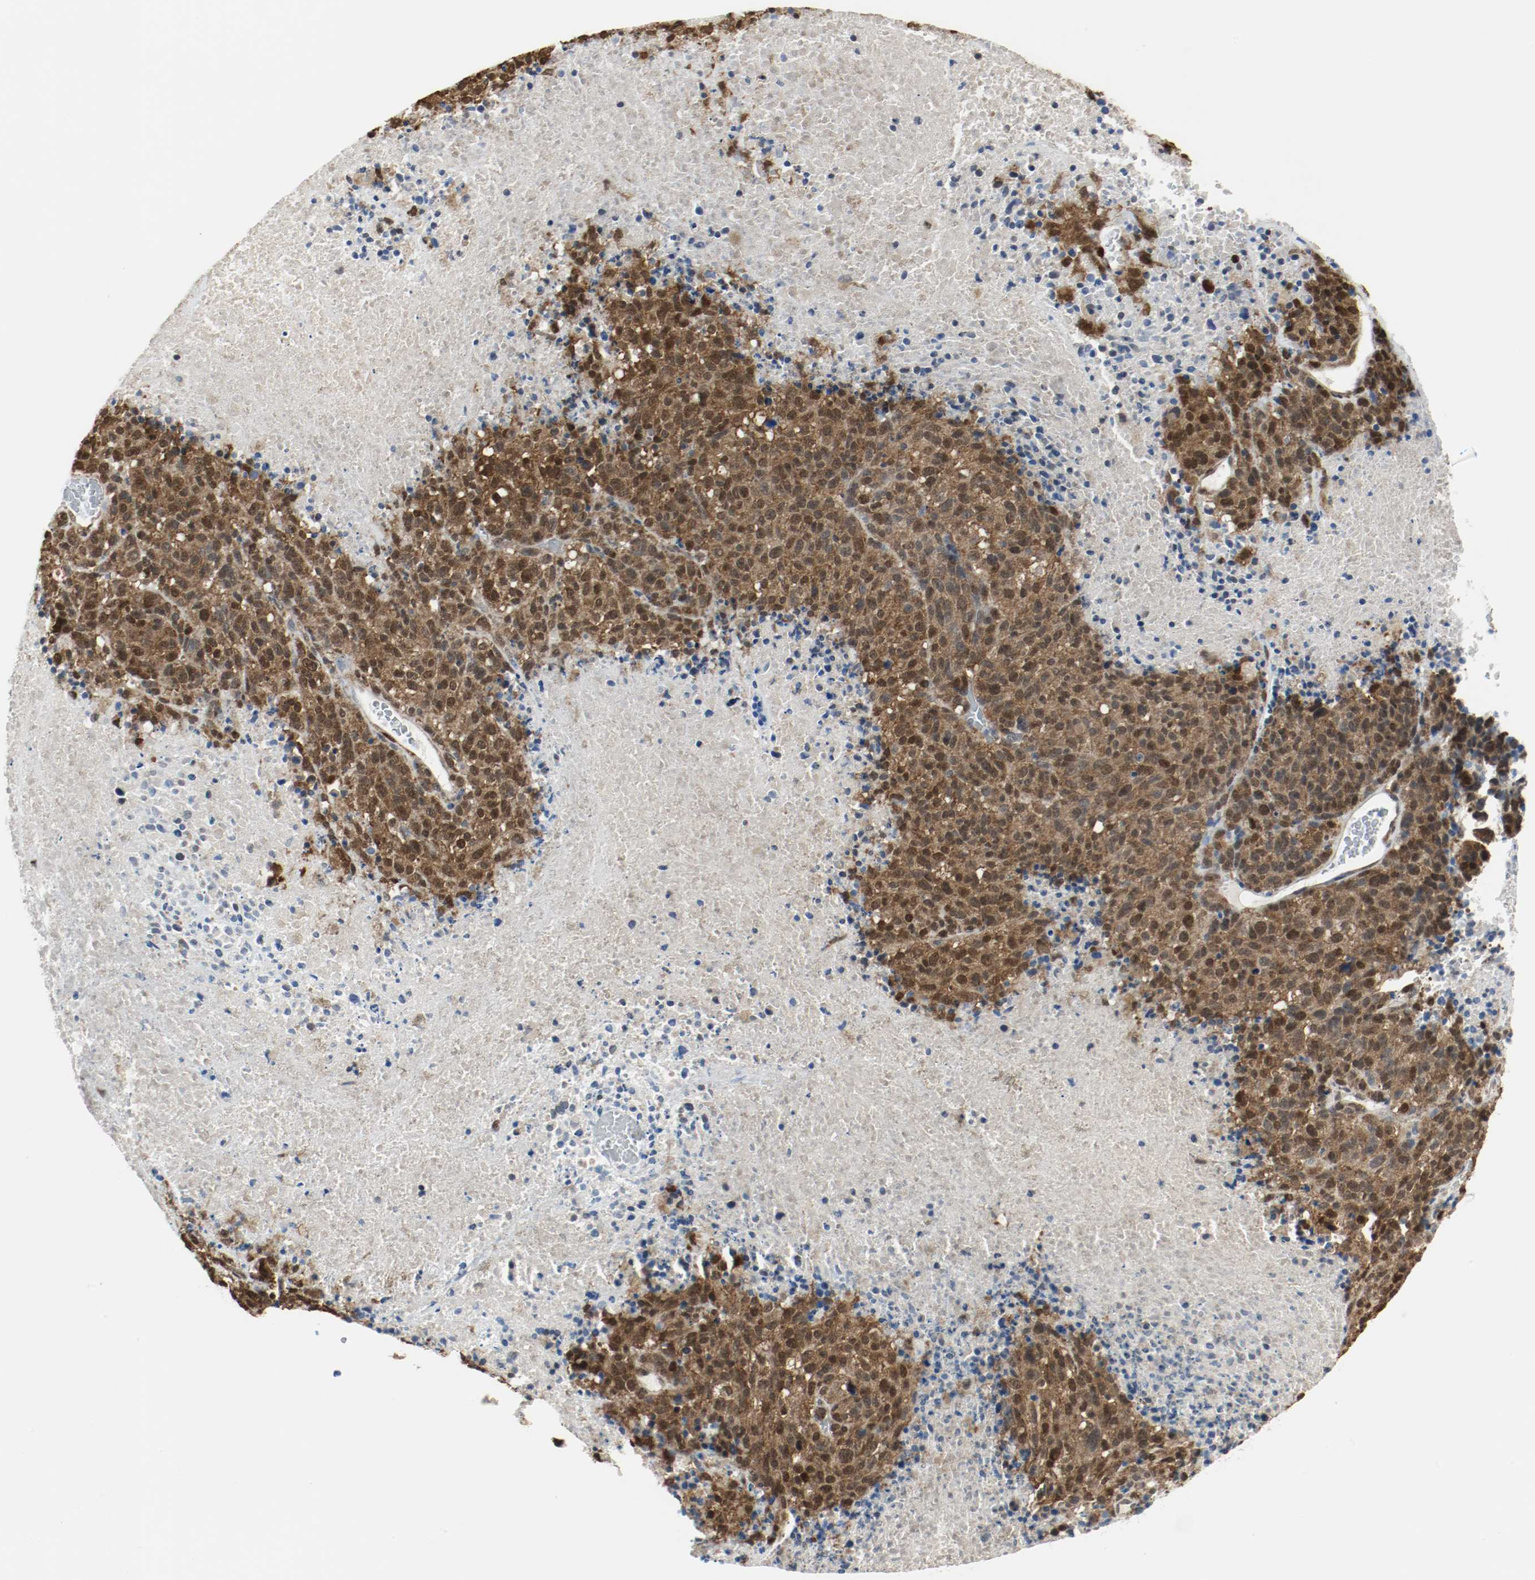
{"staining": {"intensity": "strong", "quantity": ">75%", "location": "cytoplasmic/membranous,nuclear"}, "tissue": "melanoma", "cell_type": "Tumor cells", "image_type": "cancer", "snomed": [{"axis": "morphology", "description": "Malignant melanoma, Metastatic site"}, {"axis": "topography", "description": "Cerebral cortex"}], "caption": "Immunohistochemistry (DAB (3,3'-diaminobenzidine)) staining of human melanoma shows strong cytoplasmic/membranous and nuclear protein staining in approximately >75% of tumor cells. (Stains: DAB in brown, nuclei in blue, Microscopy: brightfield microscopy at high magnification).", "gene": "PPME1", "patient": {"sex": "female", "age": 52}}